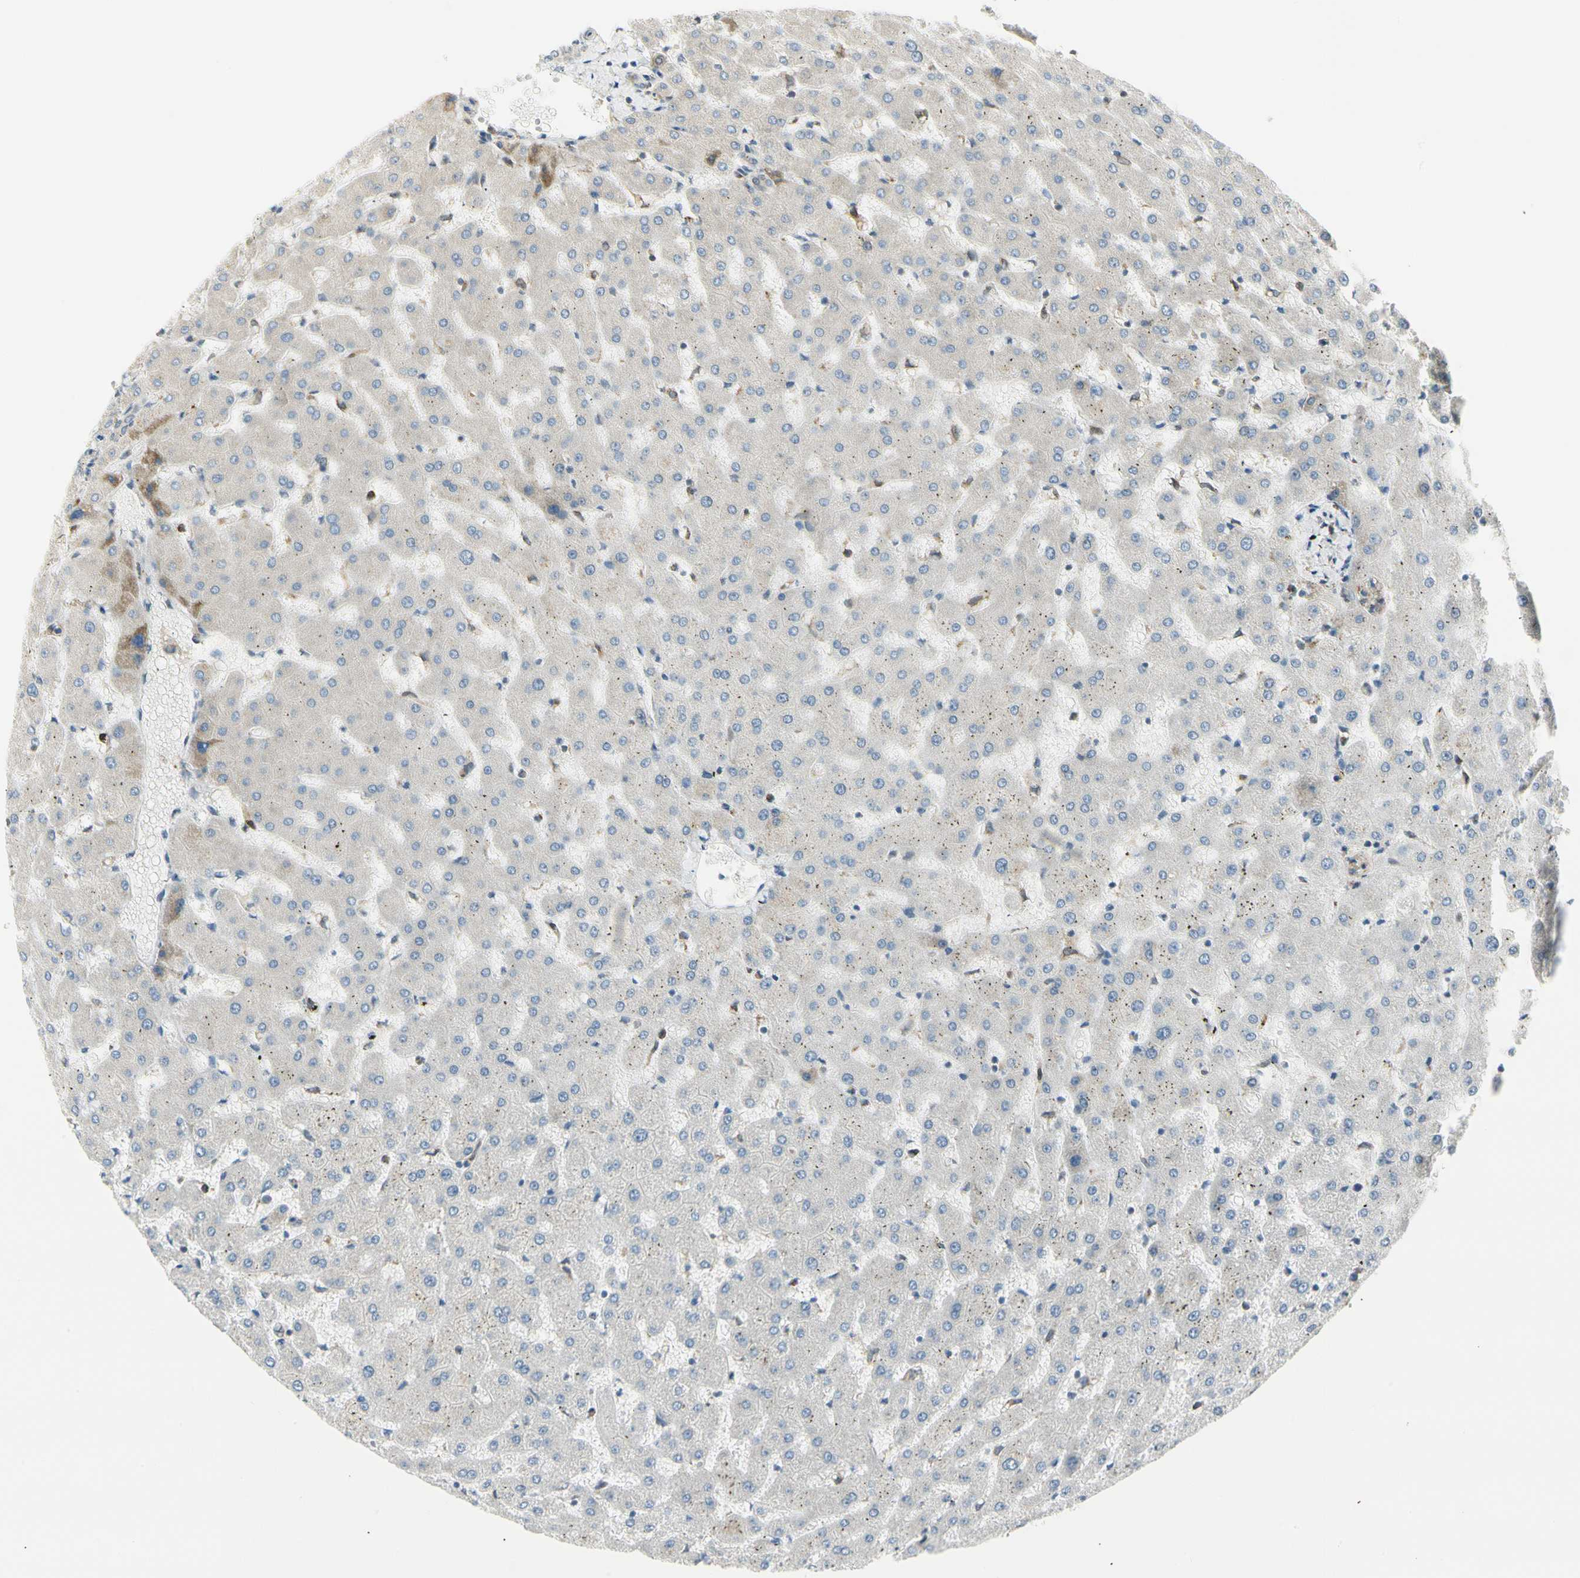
{"staining": {"intensity": "negative", "quantity": "none", "location": "none"}, "tissue": "liver", "cell_type": "Hepatocytes", "image_type": "normal", "snomed": [{"axis": "morphology", "description": "Normal tissue, NOS"}, {"axis": "topography", "description": "Liver"}], "caption": "The immunohistochemistry (IHC) photomicrograph has no significant staining in hepatocytes of liver.", "gene": "TNFSF11", "patient": {"sex": "female", "age": 63}}